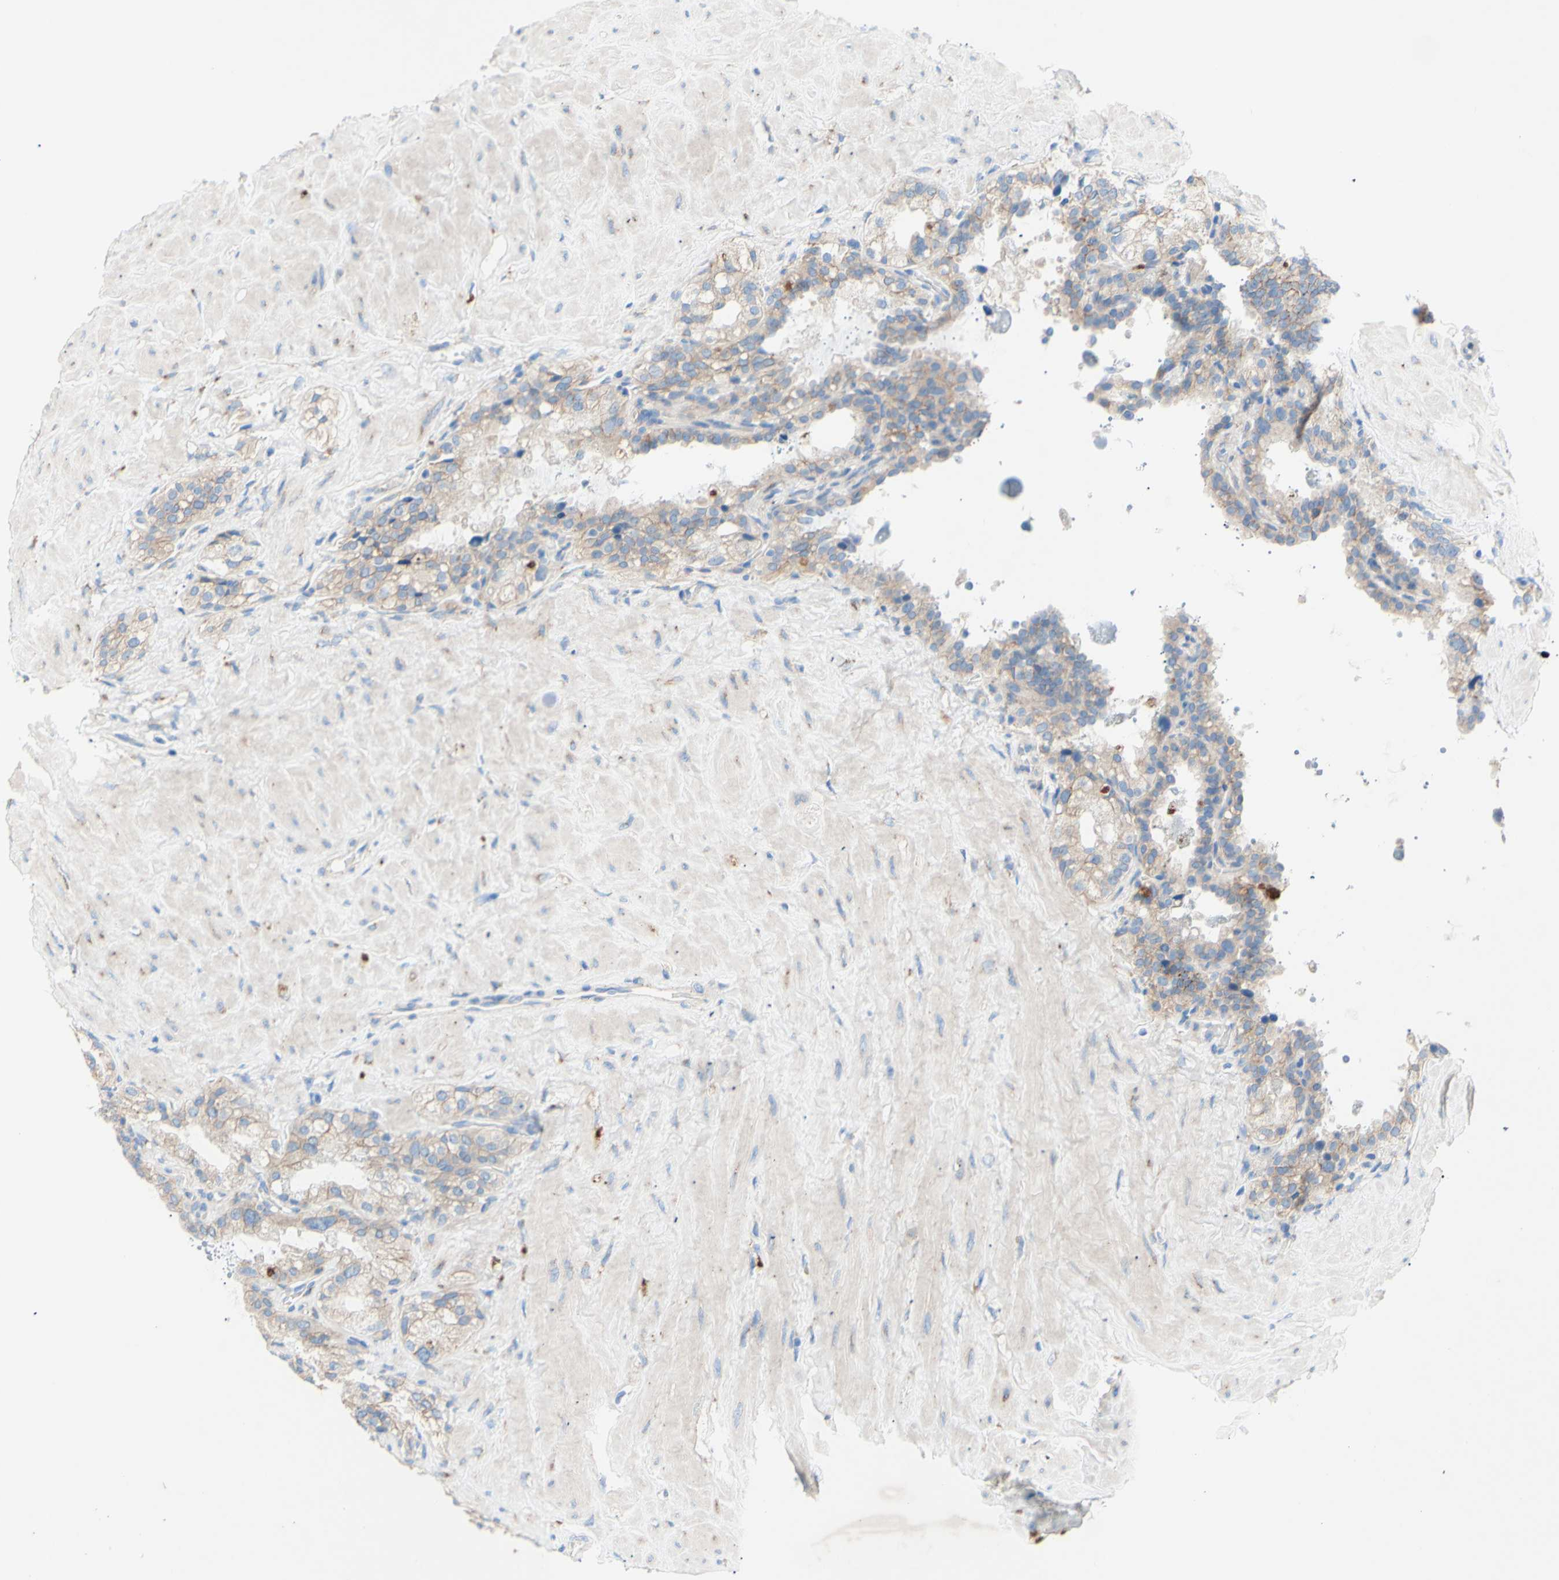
{"staining": {"intensity": "weak", "quantity": ">75%", "location": "cytoplasmic/membranous"}, "tissue": "seminal vesicle", "cell_type": "Glandular cells", "image_type": "normal", "snomed": [{"axis": "morphology", "description": "Normal tissue, NOS"}, {"axis": "topography", "description": "Seminal veicle"}], "caption": "Immunohistochemical staining of normal human seminal vesicle reveals low levels of weak cytoplasmic/membranous expression in approximately >75% of glandular cells. (DAB (3,3'-diaminobenzidine) IHC, brown staining for protein, blue staining for nuclei).", "gene": "TMIGD2", "patient": {"sex": "male", "age": 68}}